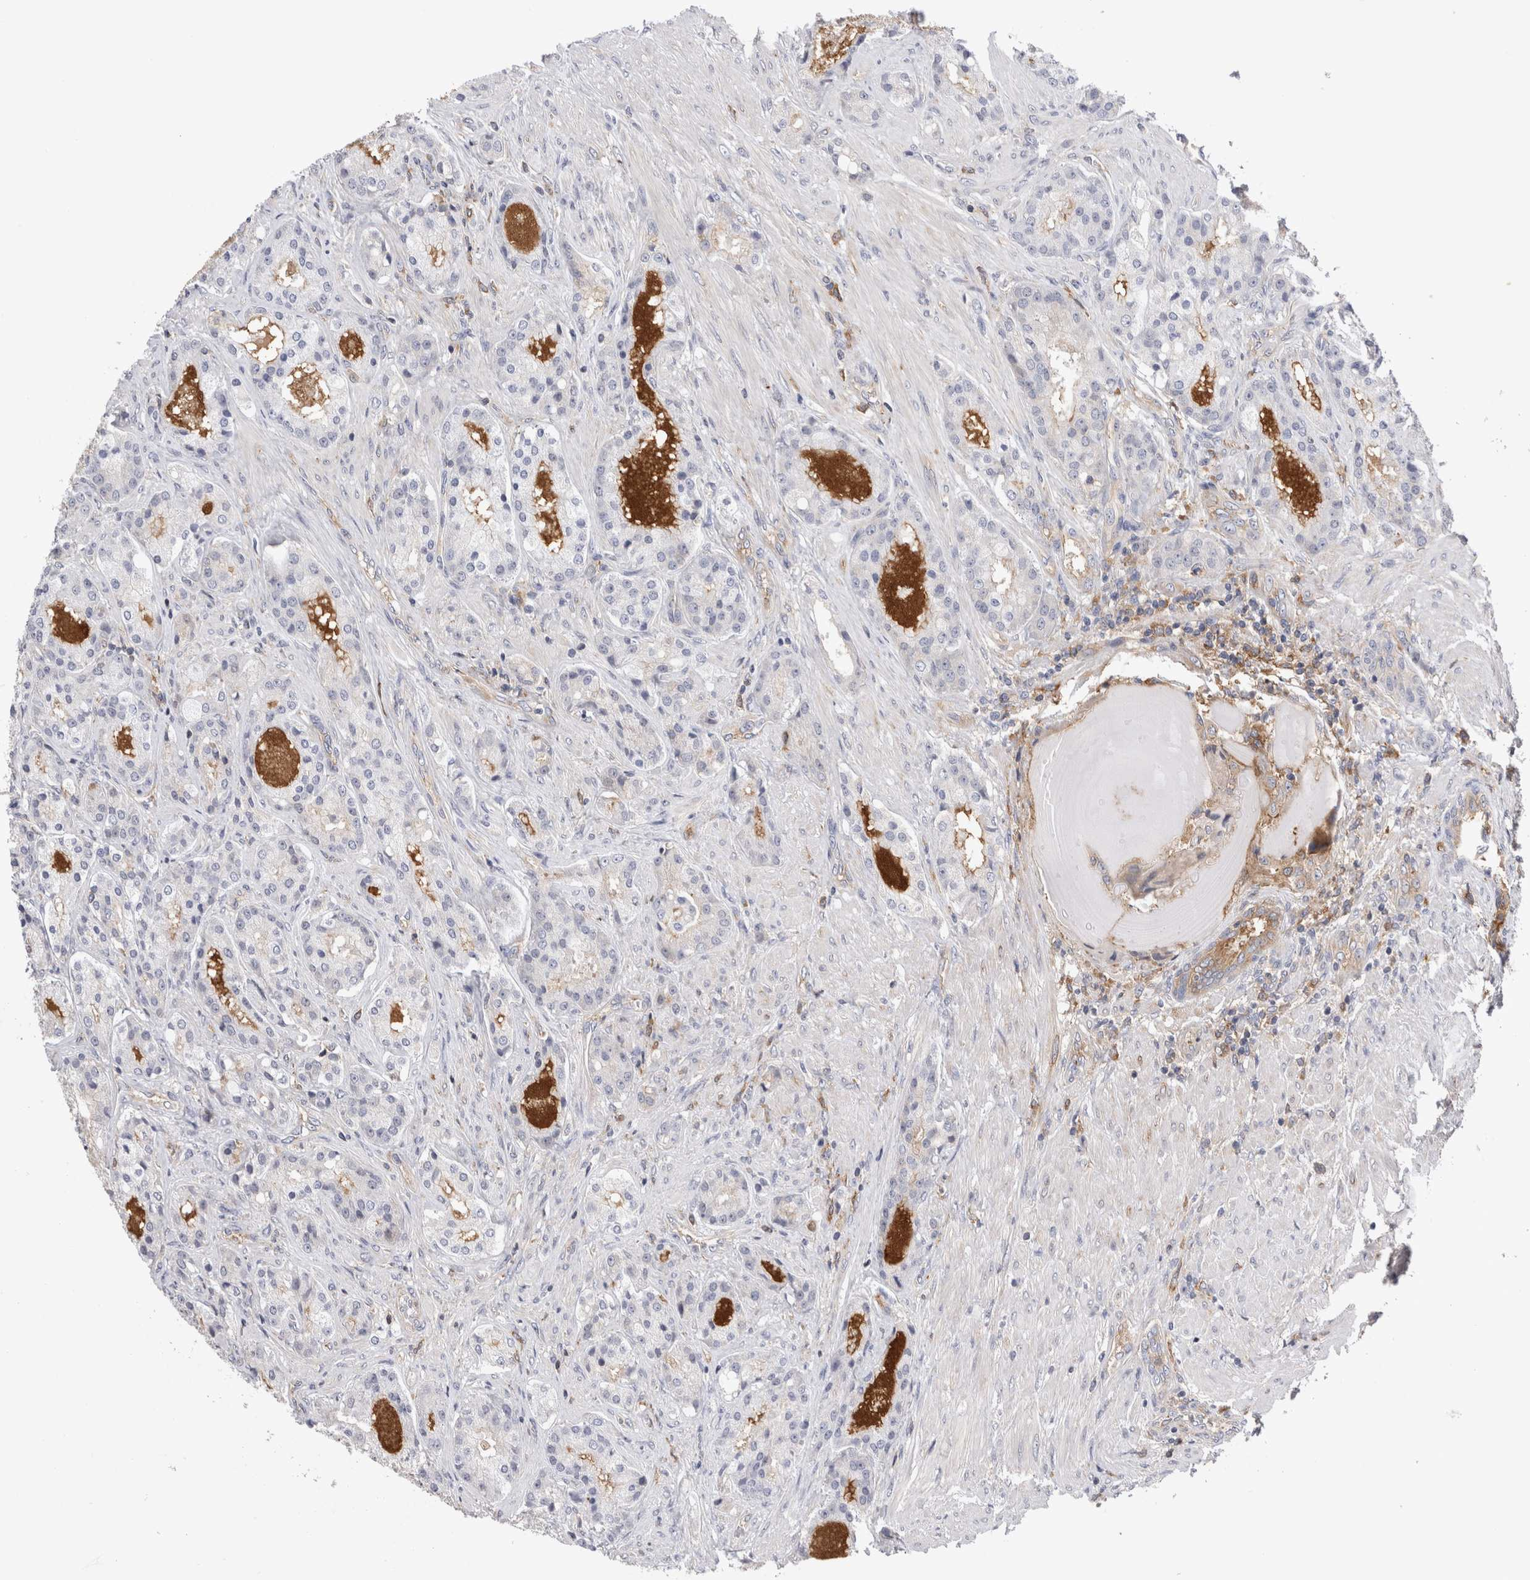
{"staining": {"intensity": "negative", "quantity": "none", "location": "none"}, "tissue": "prostate cancer", "cell_type": "Tumor cells", "image_type": "cancer", "snomed": [{"axis": "morphology", "description": "Adenocarcinoma, High grade"}, {"axis": "topography", "description": "Prostate"}], "caption": "Tumor cells show no significant protein positivity in adenocarcinoma (high-grade) (prostate).", "gene": "RAB11FIP1", "patient": {"sex": "male", "age": 60}}